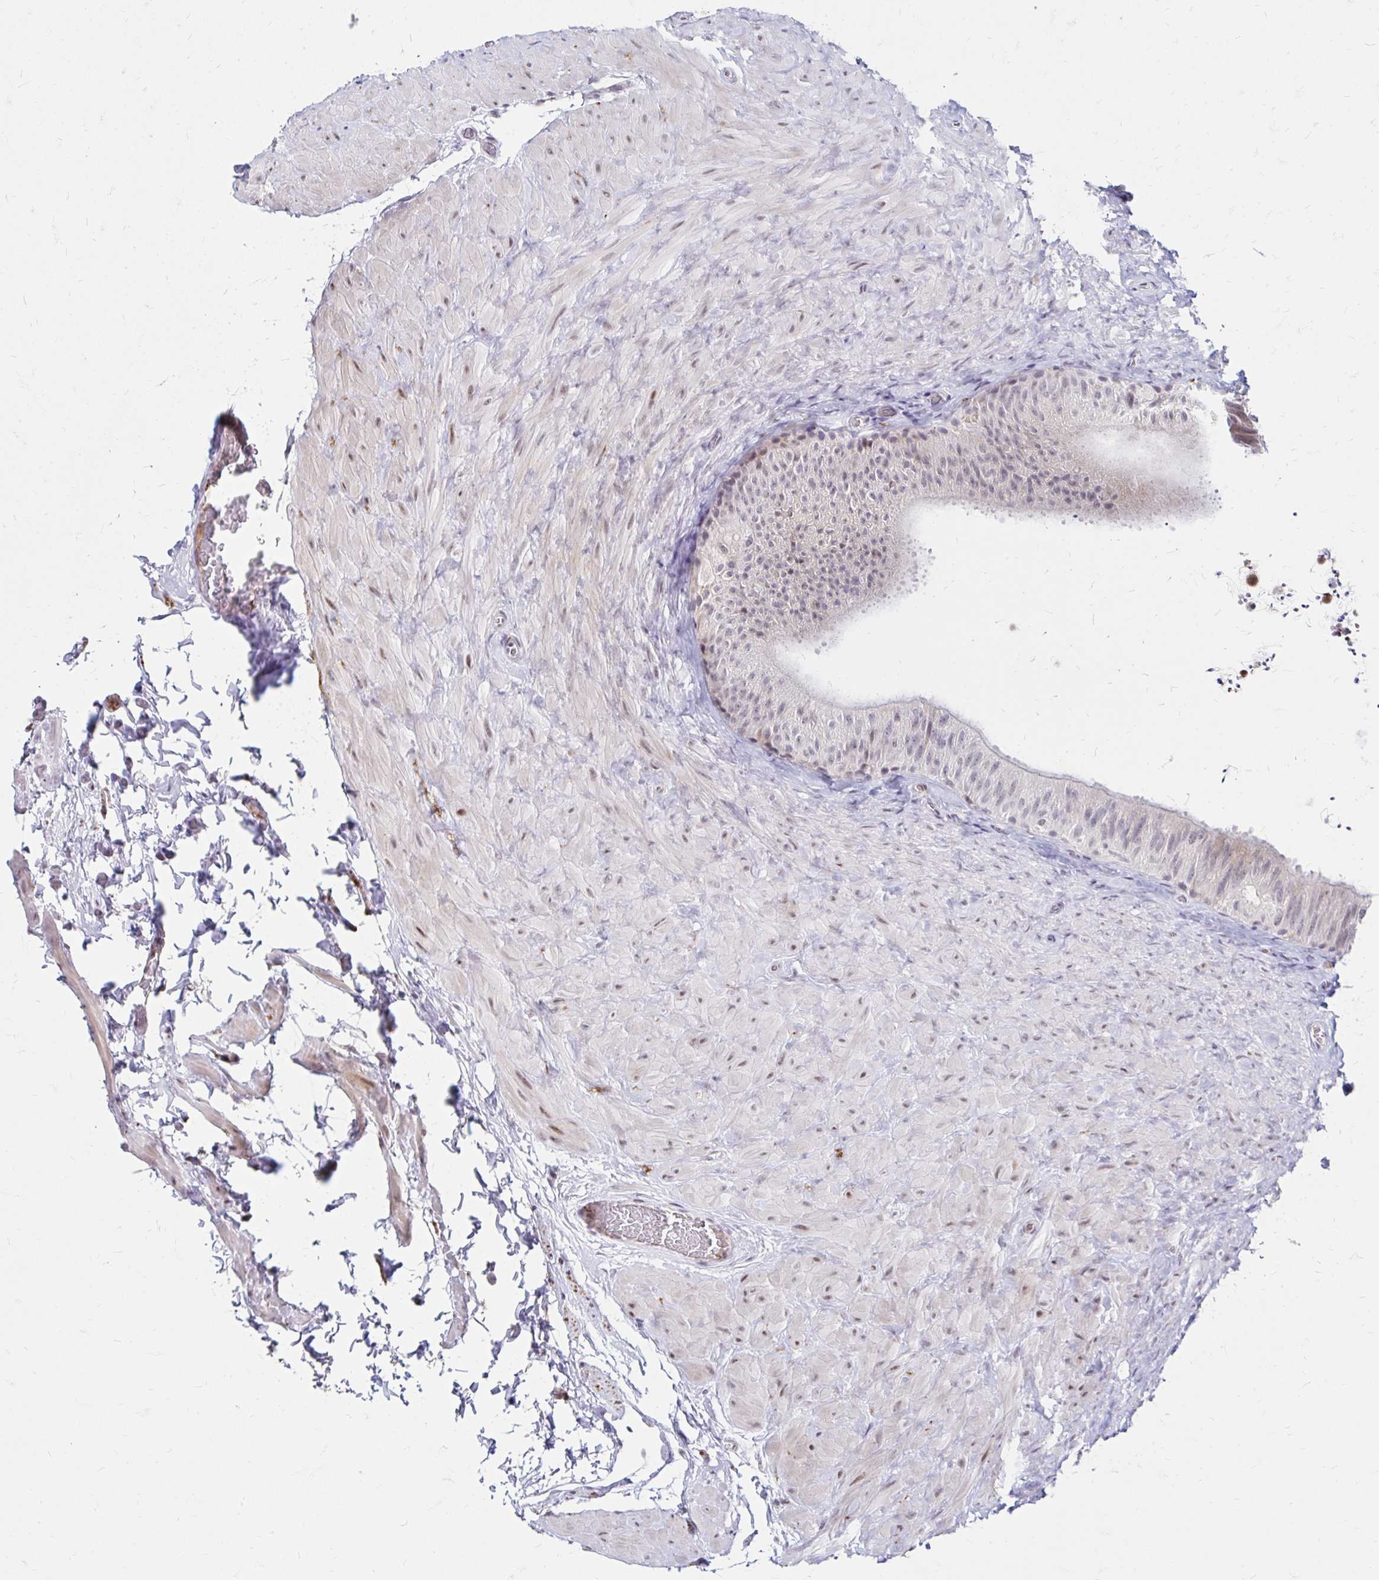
{"staining": {"intensity": "weak", "quantity": "<25%", "location": "nuclear"}, "tissue": "epididymis", "cell_type": "Glandular cells", "image_type": "normal", "snomed": [{"axis": "morphology", "description": "Normal tissue, NOS"}, {"axis": "topography", "description": "Epididymis, spermatic cord, NOS"}, {"axis": "topography", "description": "Epididymis"}], "caption": "Protein analysis of unremarkable epididymis reveals no significant staining in glandular cells.", "gene": "GUCY1A1", "patient": {"sex": "male", "age": 31}}